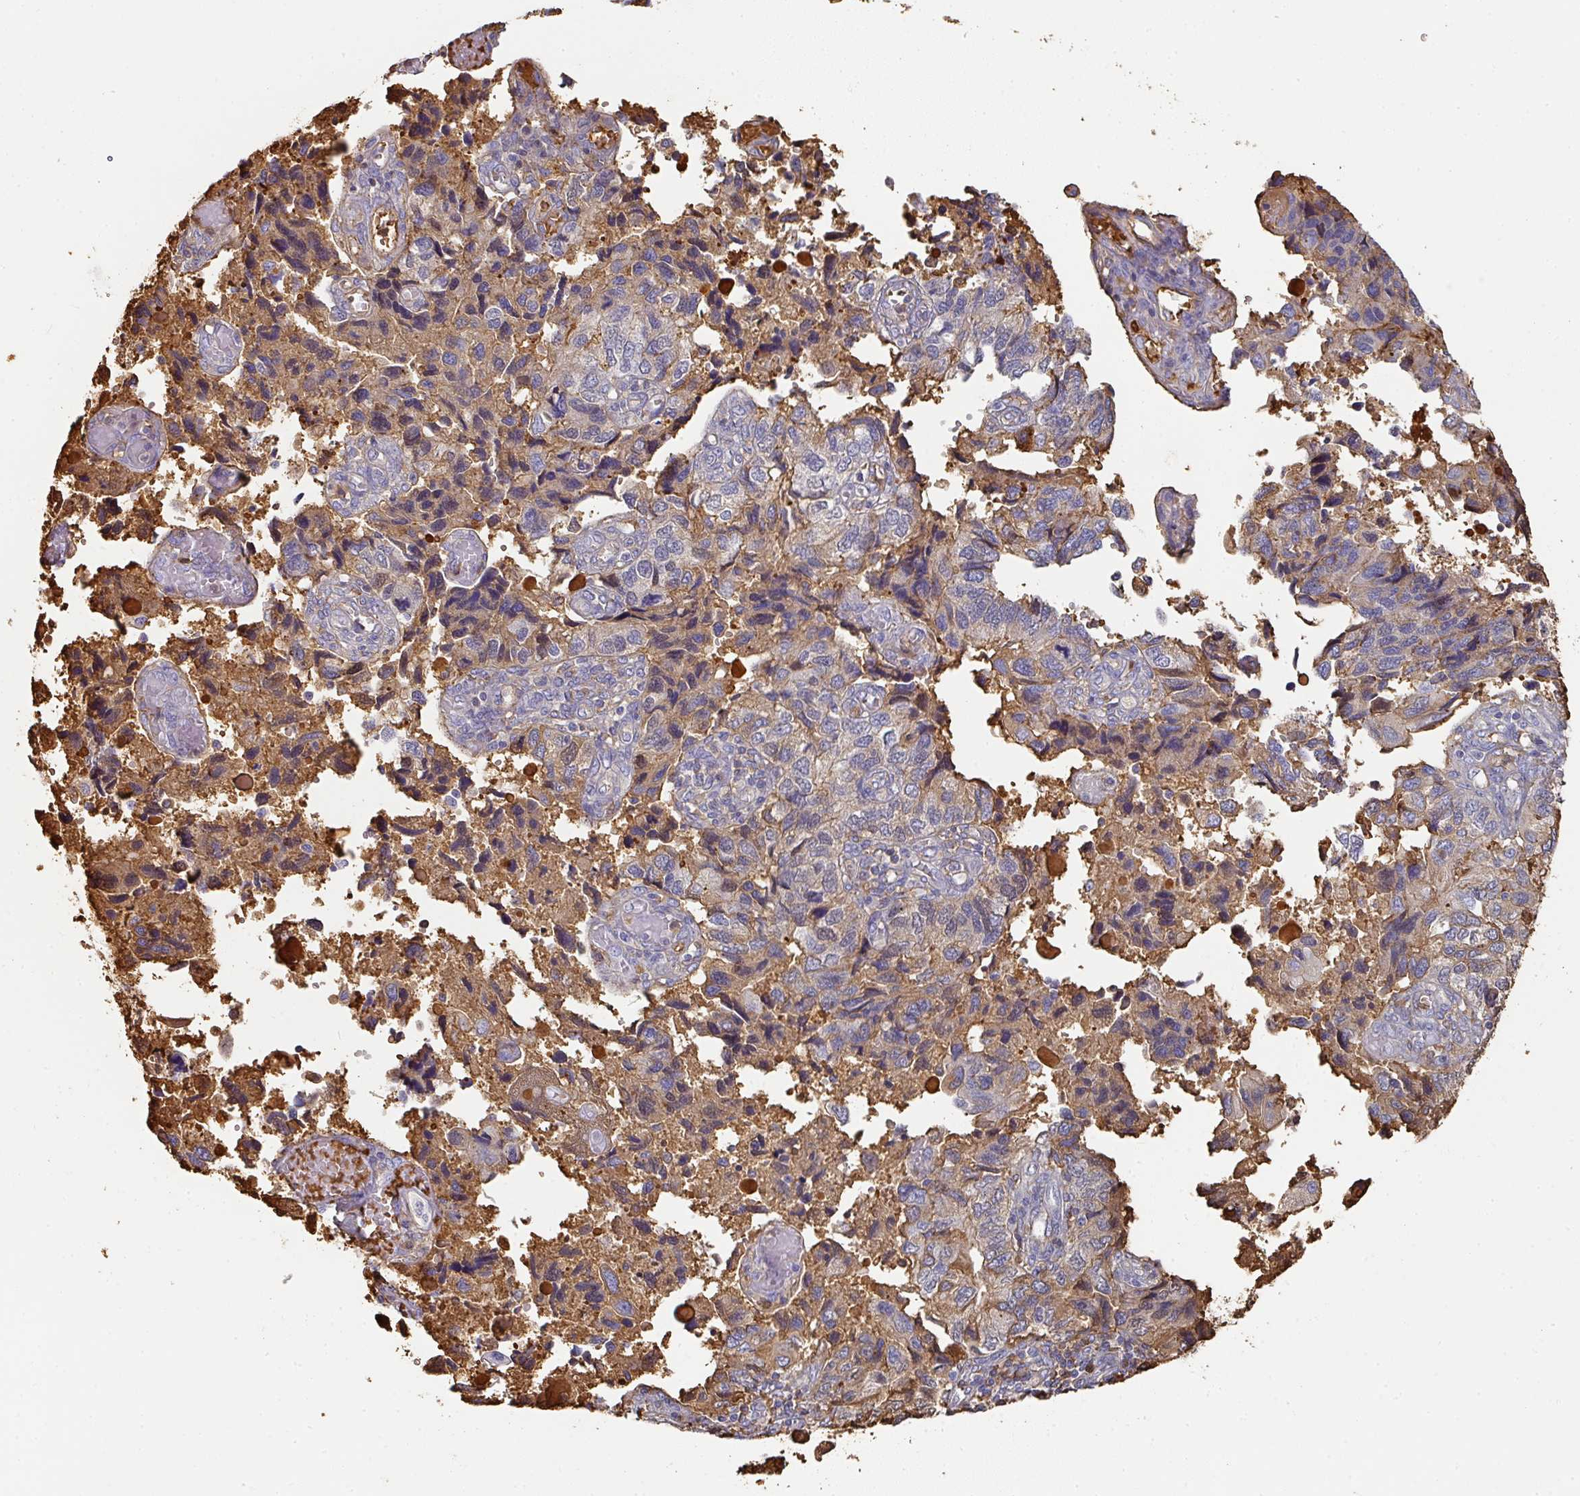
{"staining": {"intensity": "weak", "quantity": "25%-75%", "location": "cytoplasmic/membranous"}, "tissue": "endometrial cancer", "cell_type": "Tumor cells", "image_type": "cancer", "snomed": [{"axis": "morphology", "description": "Carcinoma, NOS"}, {"axis": "topography", "description": "Uterus"}], "caption": "High-power microscopy captured an IHC histopathology image of endometrial cancer, revealing weak cytoplasmic/membranous staining in approximately 25%-75% of tumor cells.", "gene": "ALB", "patient": {"sex": "female", "age": 76}}